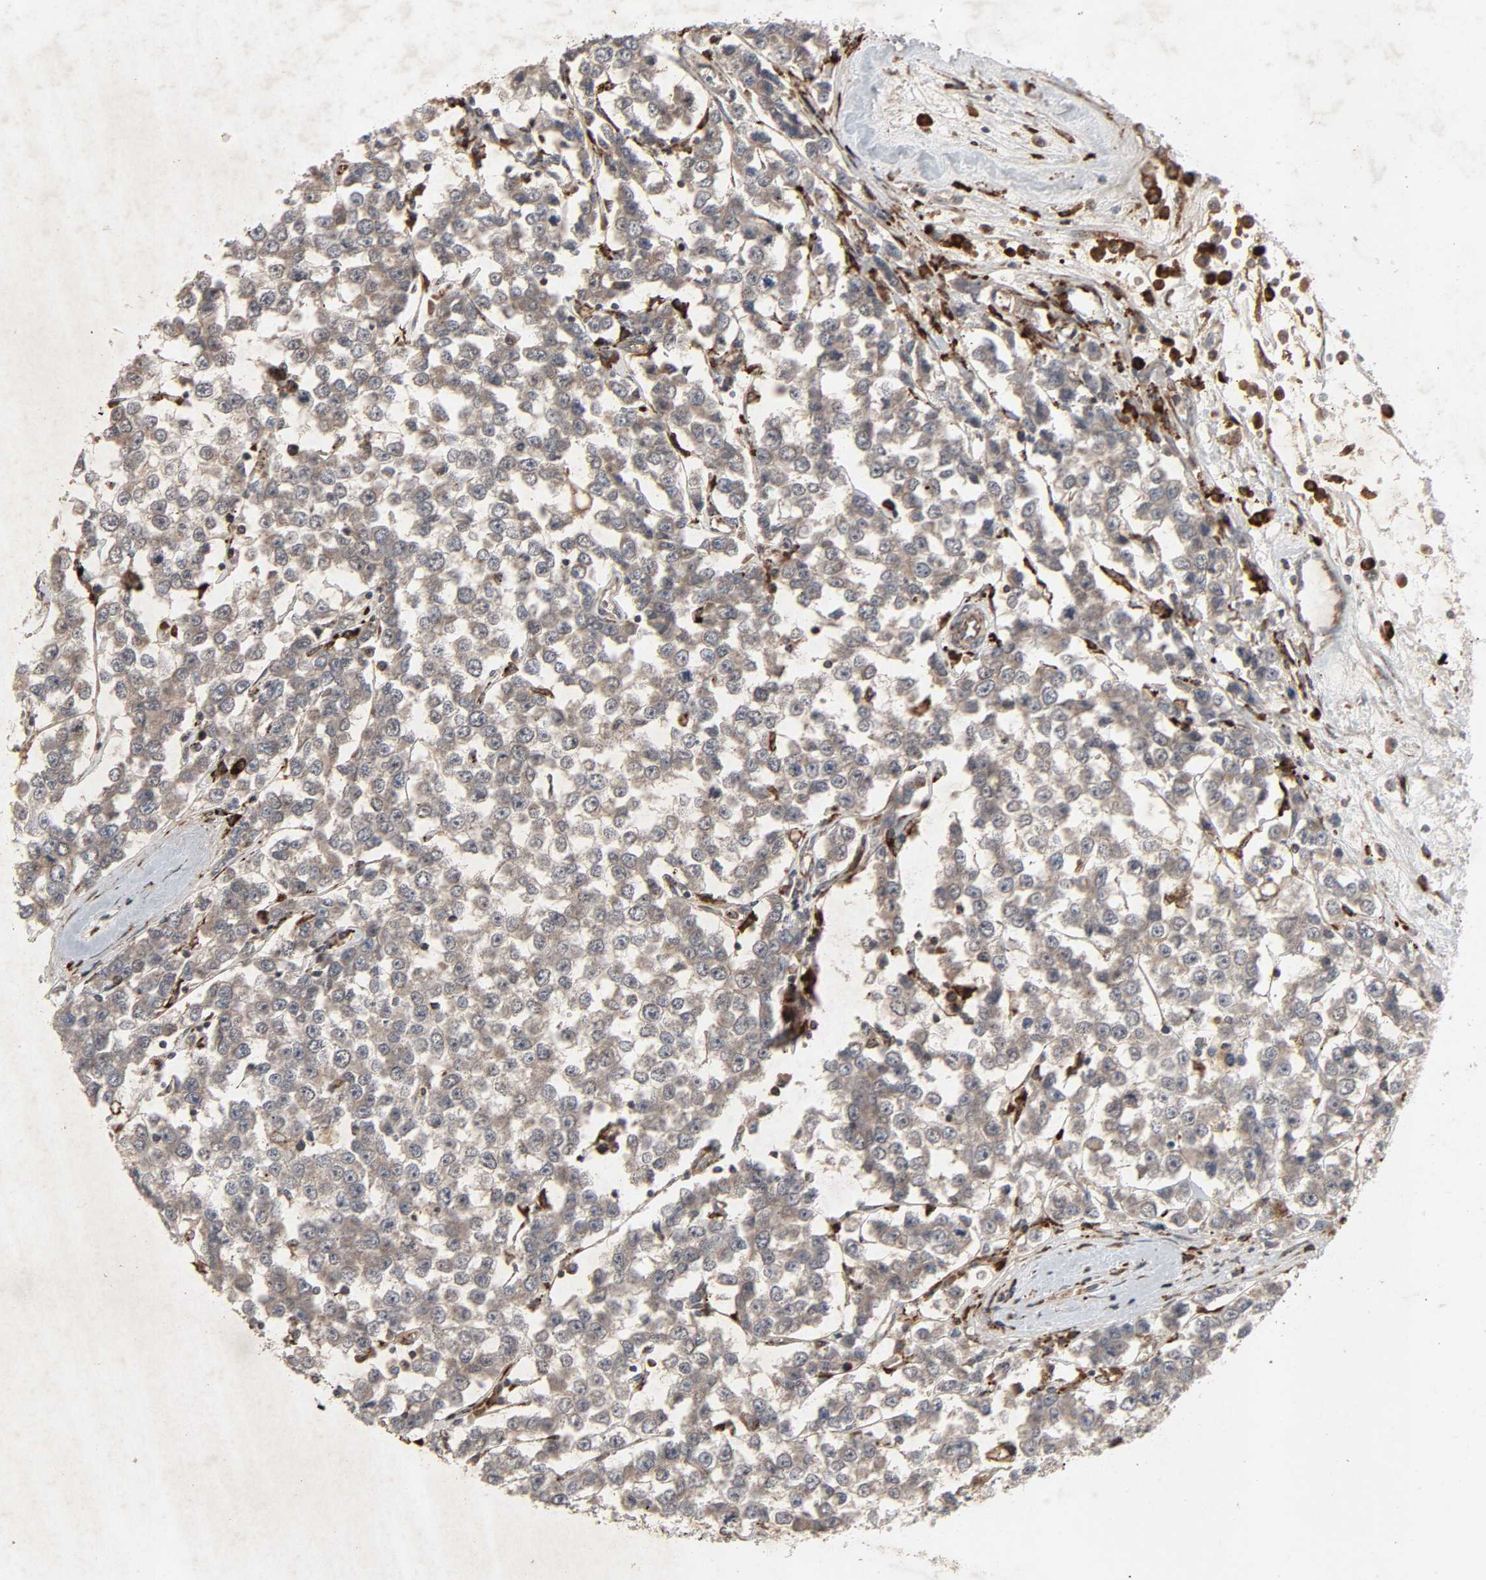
{"staining": {"intensity": "weak", "quantity": "25%-75%", "location": "cytoplasmic/membranous"}, "tissue": "testis cancer", "cell_type": "Tumor cells", "image_type": "cancer", "snomed": [{"axis": "morphology", "description": "Seminoma, NOS"}, {"axis": "morphology", "description": "Carcinoma, Embryonal, NOS"}, {"axis": "topography", "description": "Testis"}], "caption": "A low amount of weak cytoplasmic/membranous positivity is identified in about 25%-75% of tumor cells in testis cancer tissue.", "gene": "ADCY4", "patient": {"sex": "male", "age": 52}}